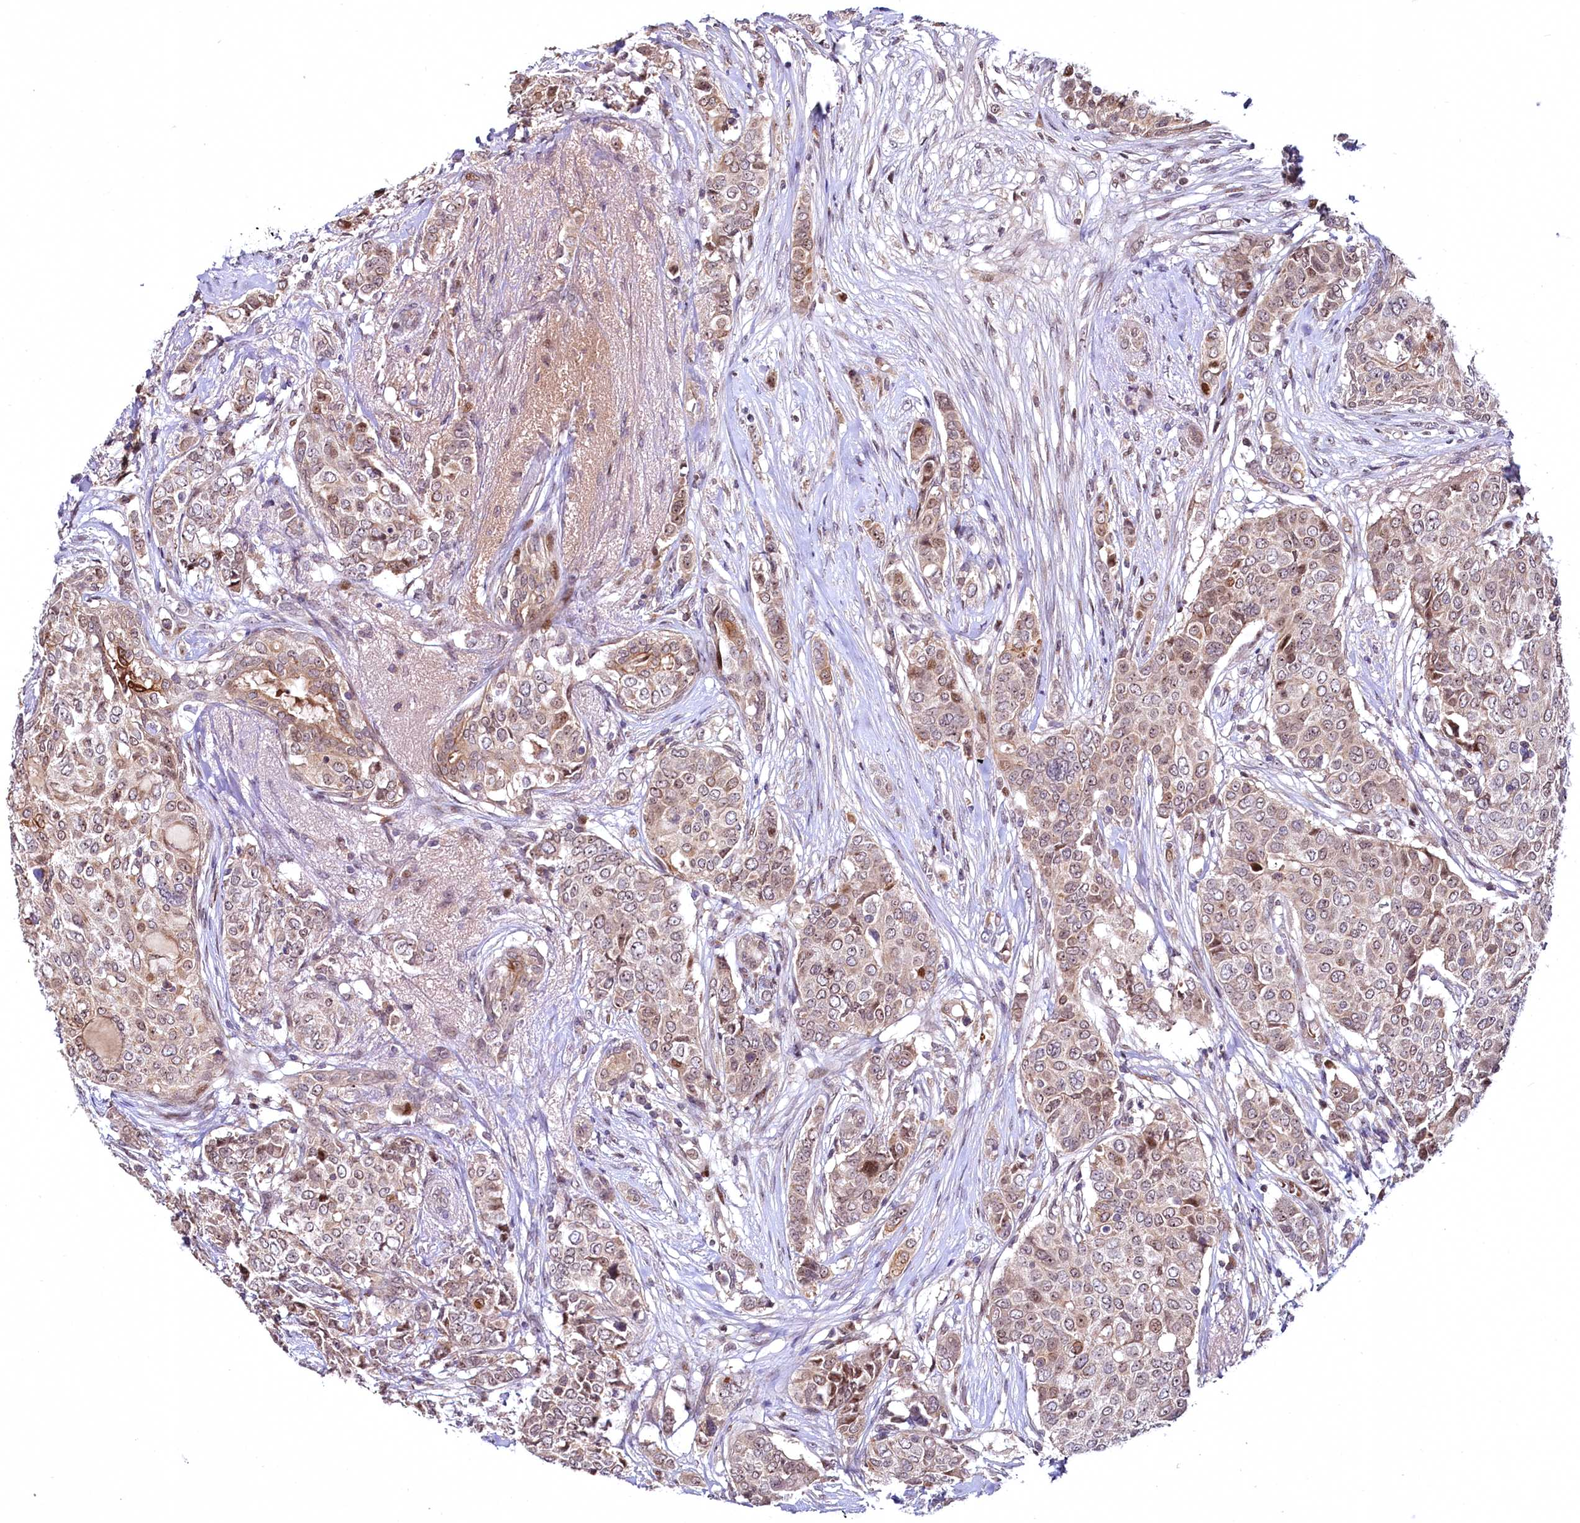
{"staining": {"intensity": "weak", "quantity": ">75%", "location": "cytoplasmic/membranous,nuclear"}, "tissue": "breast cancer", "cell_type": "Tumor cells", "image_type": "cancer", "snomed": [{"axis": "morphology", "description": "Lobular carcinoma"}, {"axis": "topography", "description": "Breast"}], "caption": "Immunohistochemistry (IHC) image of neoplastic tissue: human breast cancer stained using immunohistochemistry shows low levels of weak protein expression localized specifically in the cytoplasmic/membranous and nuclear of tumor cells, appearing as a cytoplasmic/membranous and nuclear brown color.", "gene": "N4BP2L1", "patient": {"sex": "female", "age": 51}}